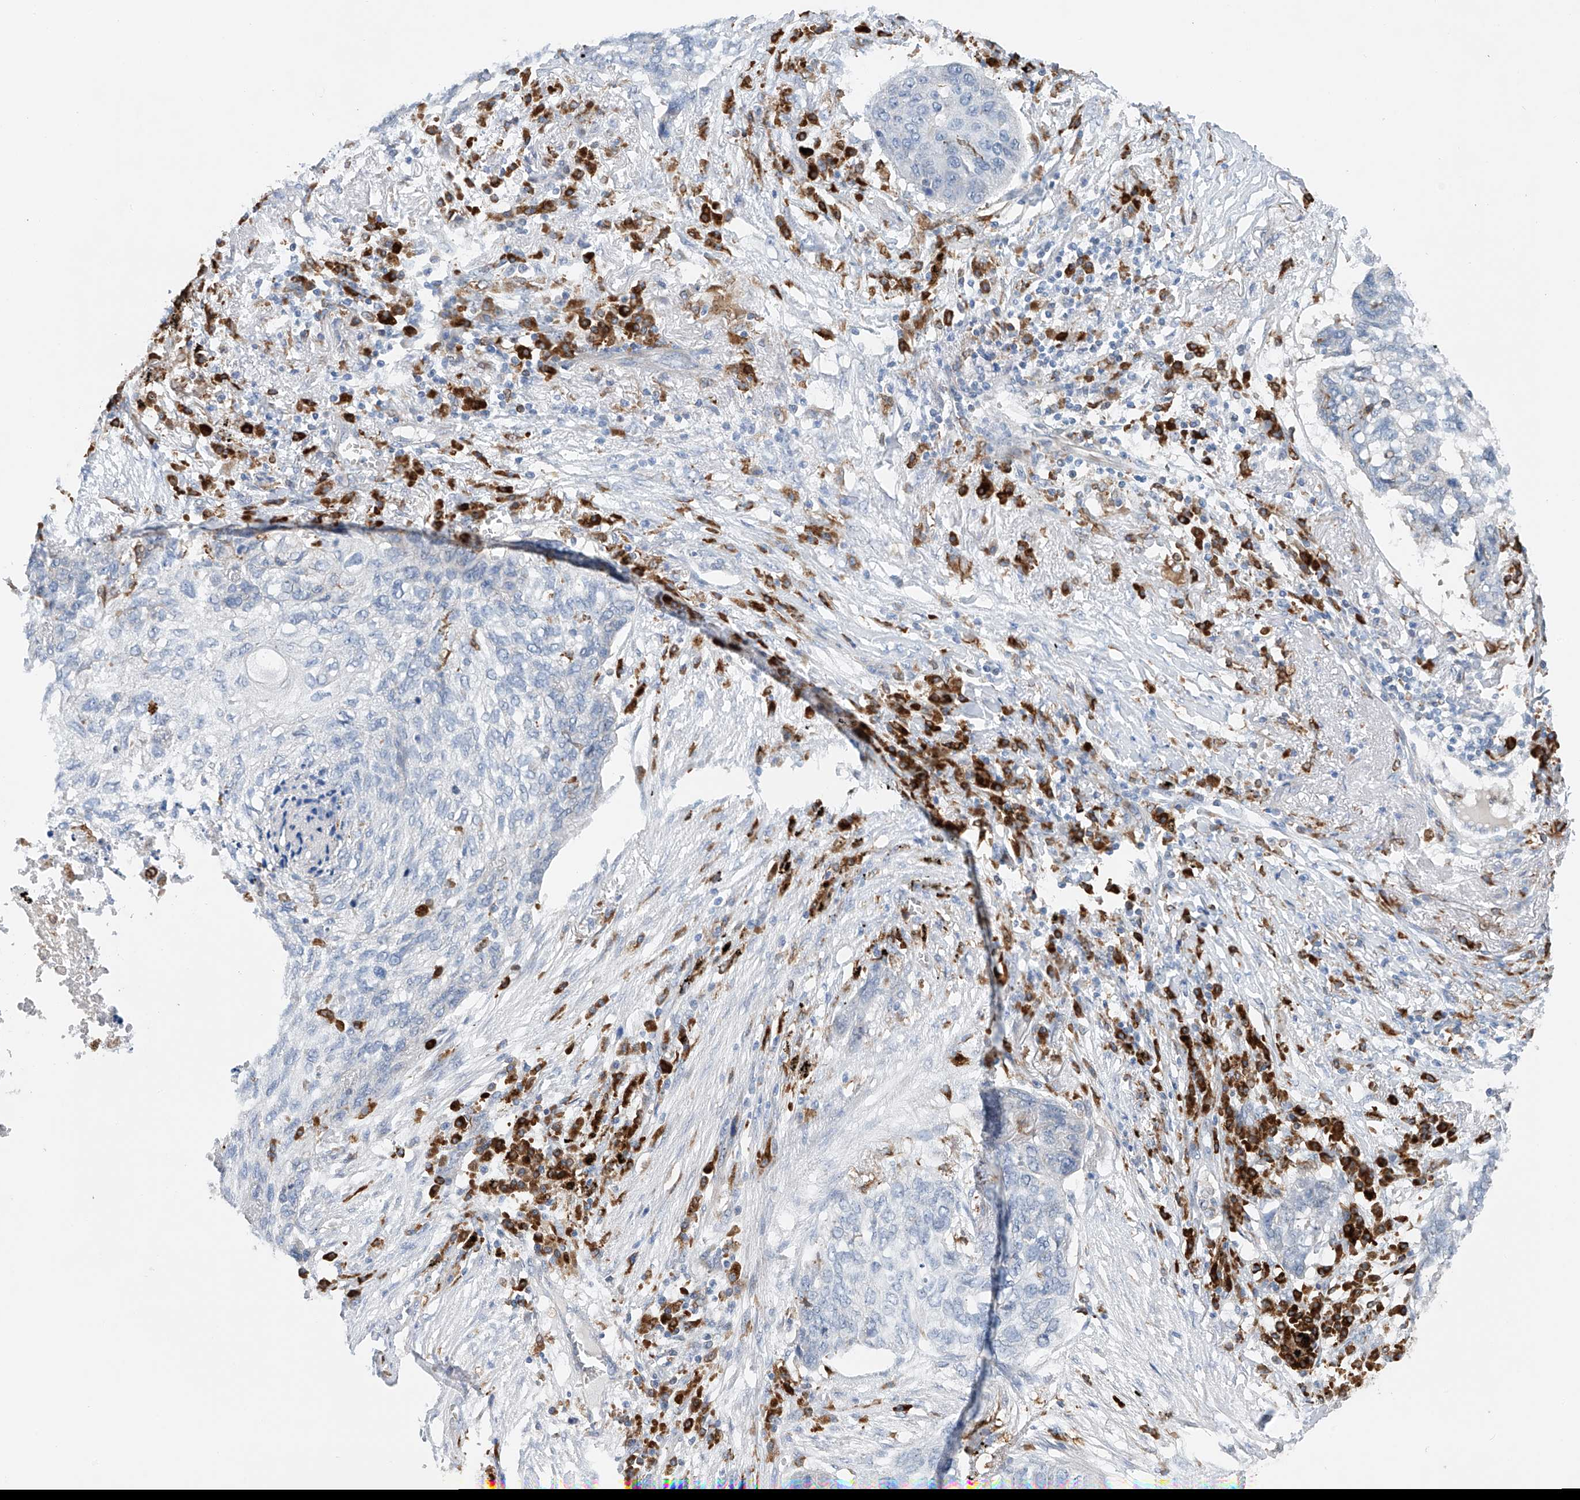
{"staining": {"intensity": "negative", "quantity": "none", "location": "none"}, "tissue": "lung cancer", "cell_type": "Tumor cells", "image_type": "cancer", "snomed": [{"axis": "morphology", "description": "Squamous cell carcinoma, NOS"}, {"axis": "topography", "description": "Lung"}], "caption": "Squamous cell carcinoma (lung) was stained to show a protein in brown. There is no significant staining in tumor cells.", "gene": "TBXAS1", "patient": {"sex": "female", "age": 63}}